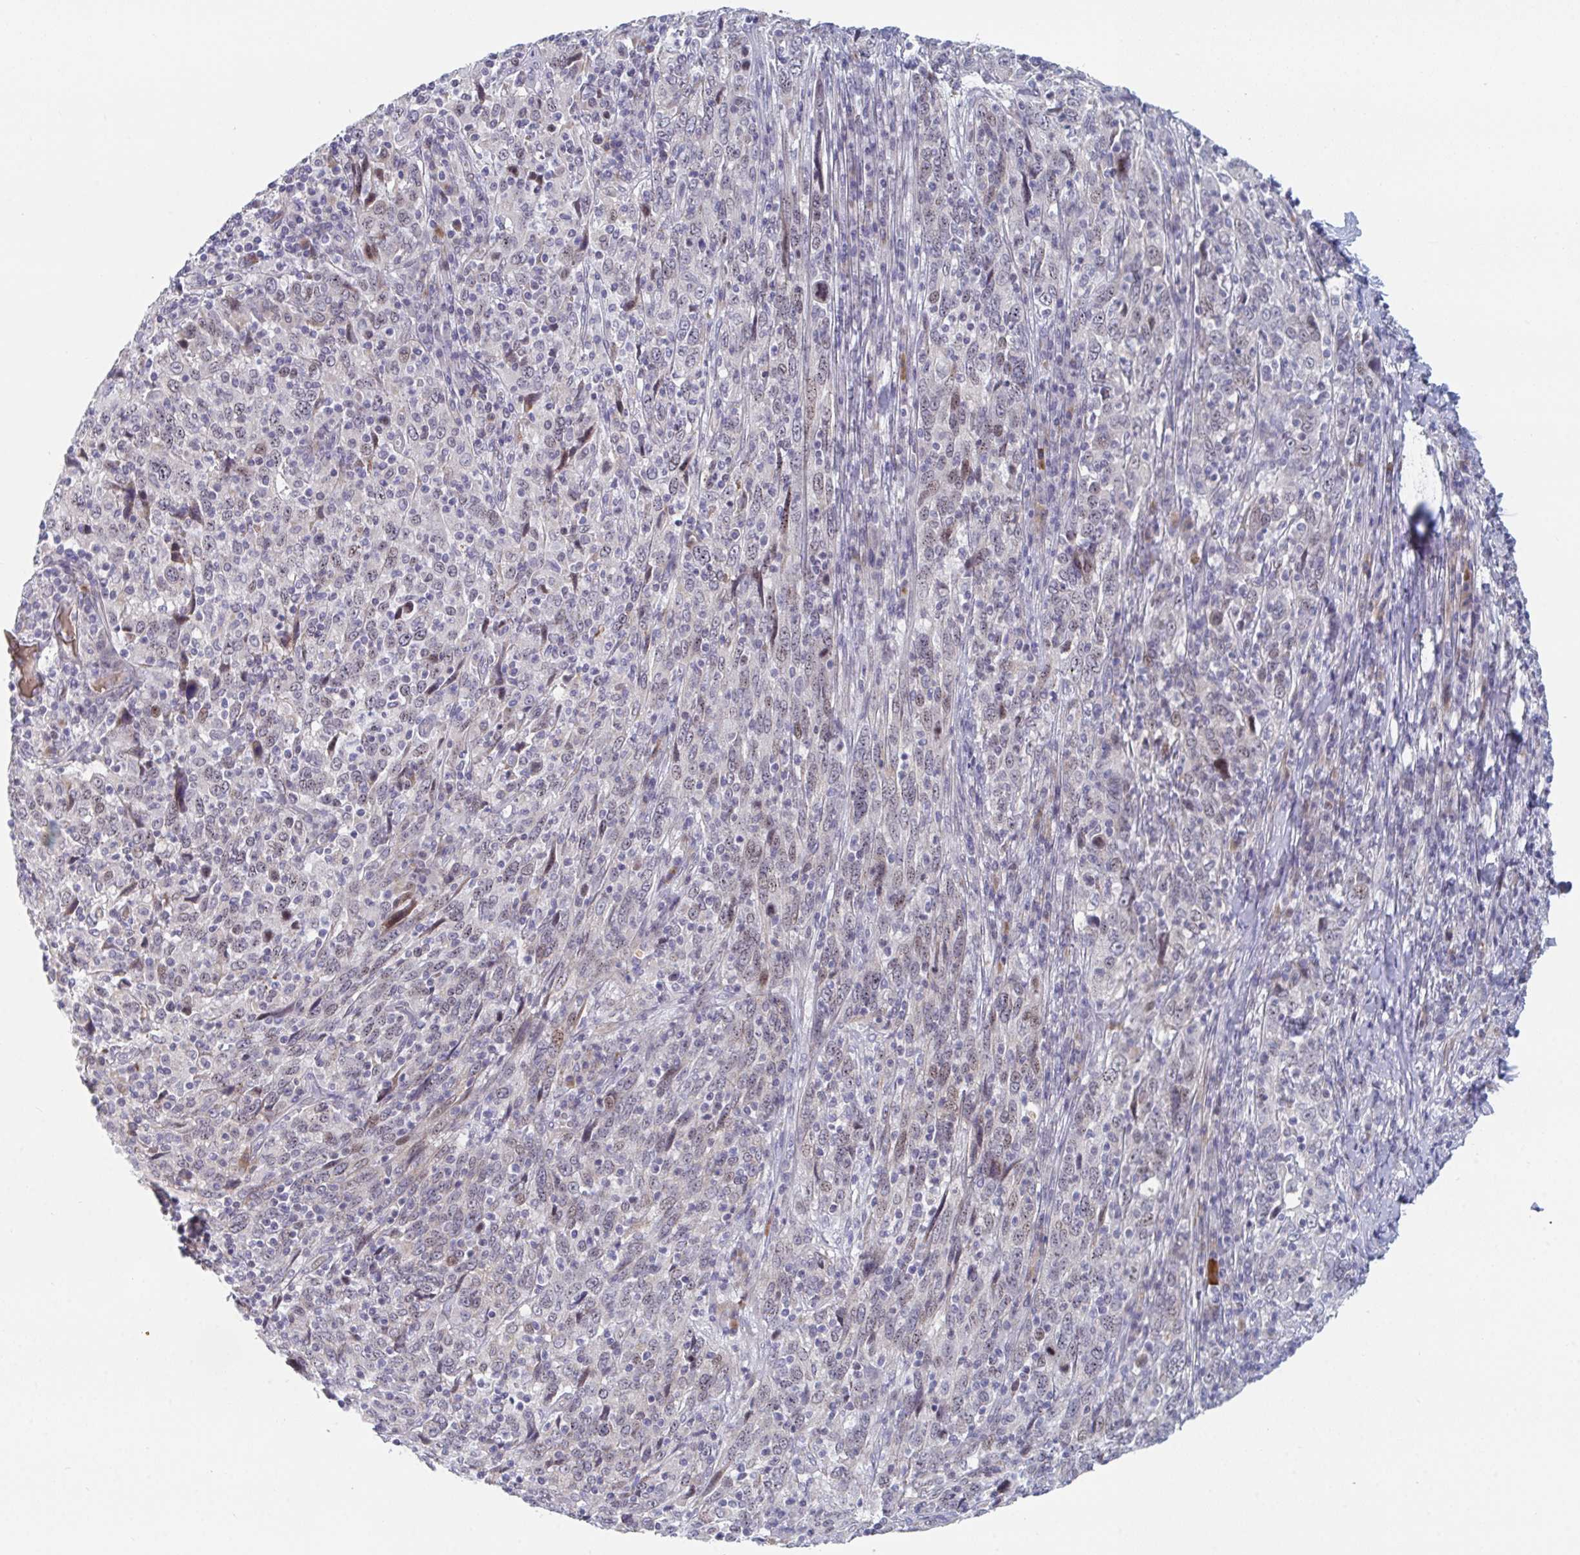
{"staining": {"intensity": "weak", "quantity": "<25%", "location": "nuclear"}, "tissue": "cervical cancer", "cell_type": "Tumor cells", "image_type": "cancer", "snomed": [{"axis": "morphology", "description": "Squamous cell carcinoma, NOS"}, {"axis": "topography", "description": "Cervix"}], "caption": "A high-resolution photomicrograph shows immunohistochemistry staining of squamous cell carcinoma (cervical), which demonstrates no significant expression in tumor cells.", "gene": "CENPT", "patient": {"sex": "female", "age": 46}}